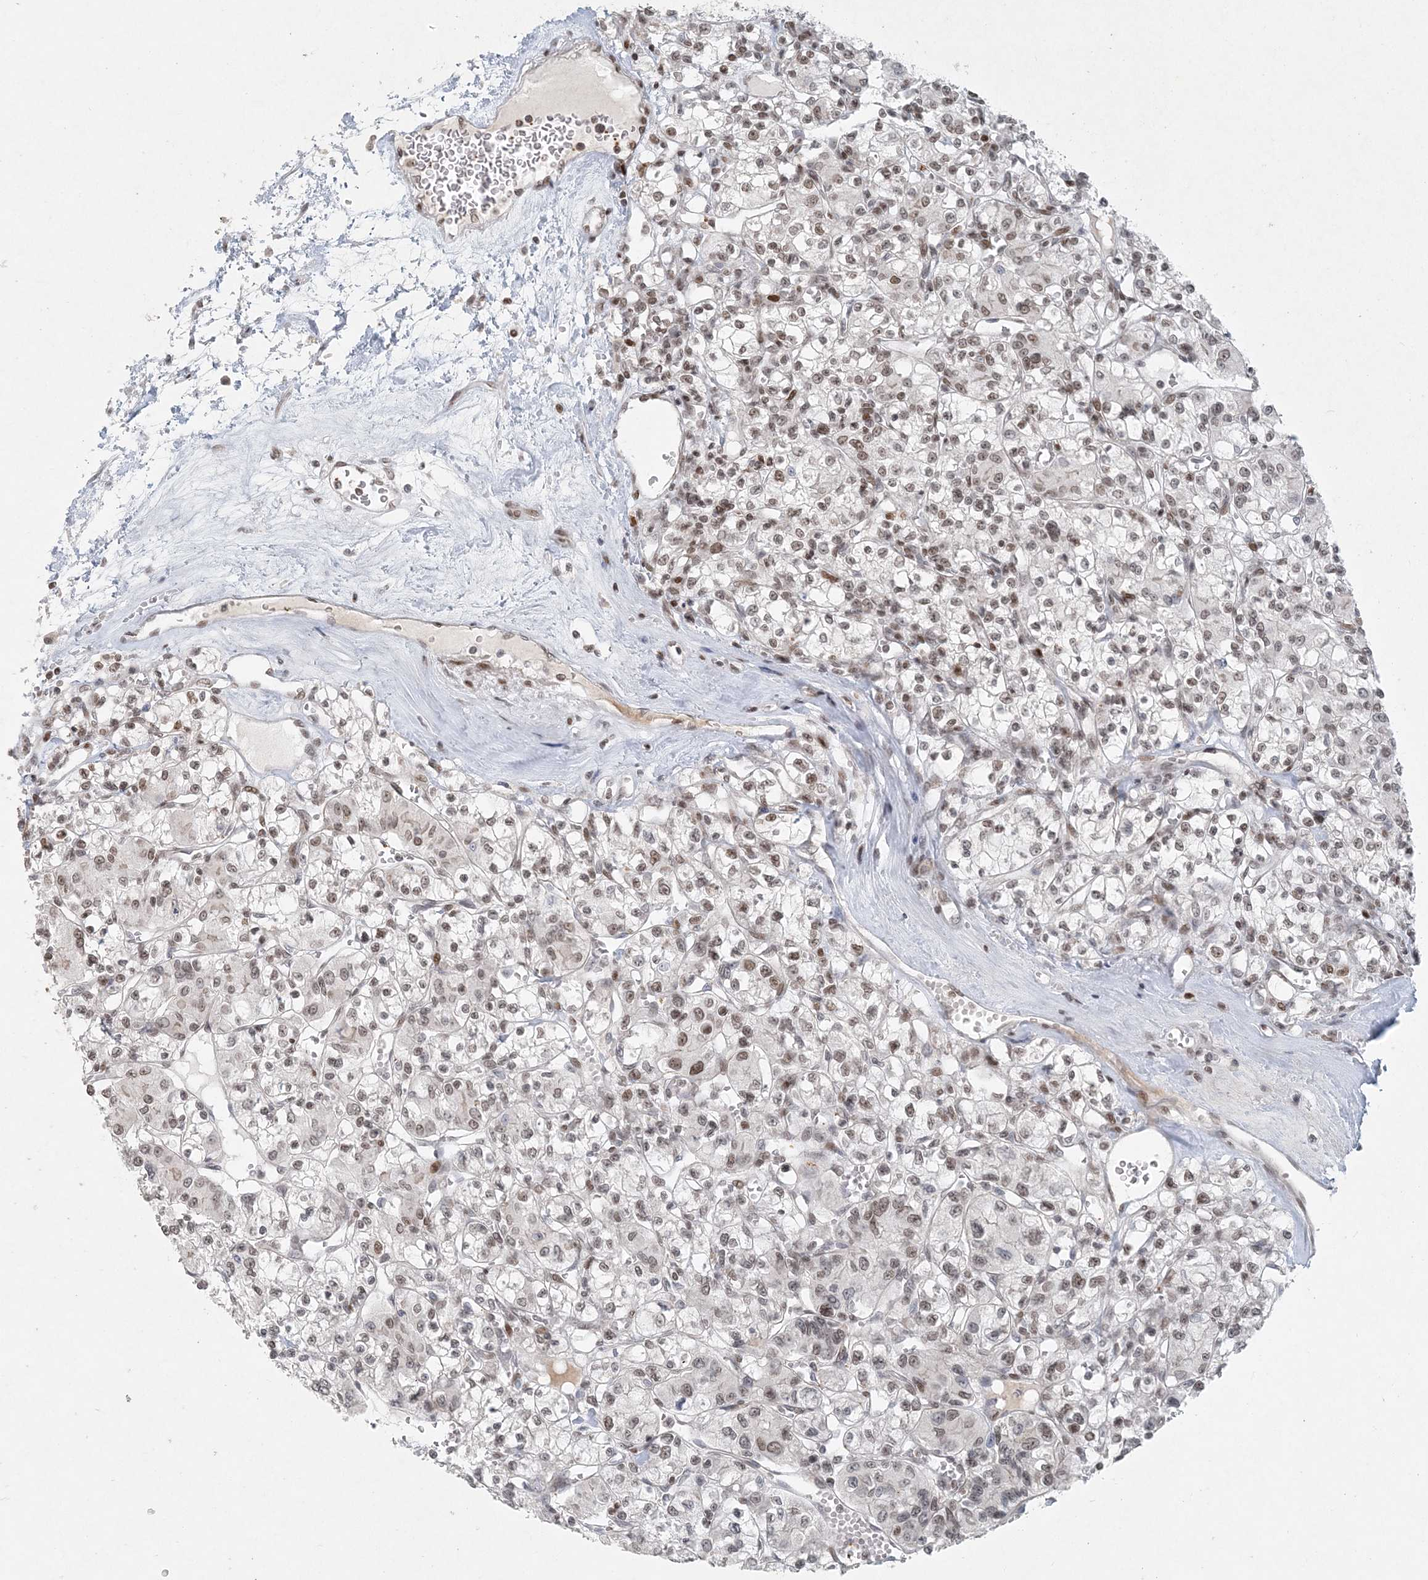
{"staining": {"intensity": "moderate", "quantity": "25%-75%", "location": "nuclear"}, "tissue": "renal cancer", "cell_type": "Tumor cells", "image_type": "cancer", "snomed": [{"axis": "morphology", "description": "Adenocarcinoma, NOS"}, {"axis": "topography", "description": "Kidney"}], "caption": "Tumor cells show moderate nuclear expression in approximately 25%-75% of cells in renal cancer (adenocarcinoma).", "gene": "BAZ1B", "patient": {"sex": "female", "age": 59}}